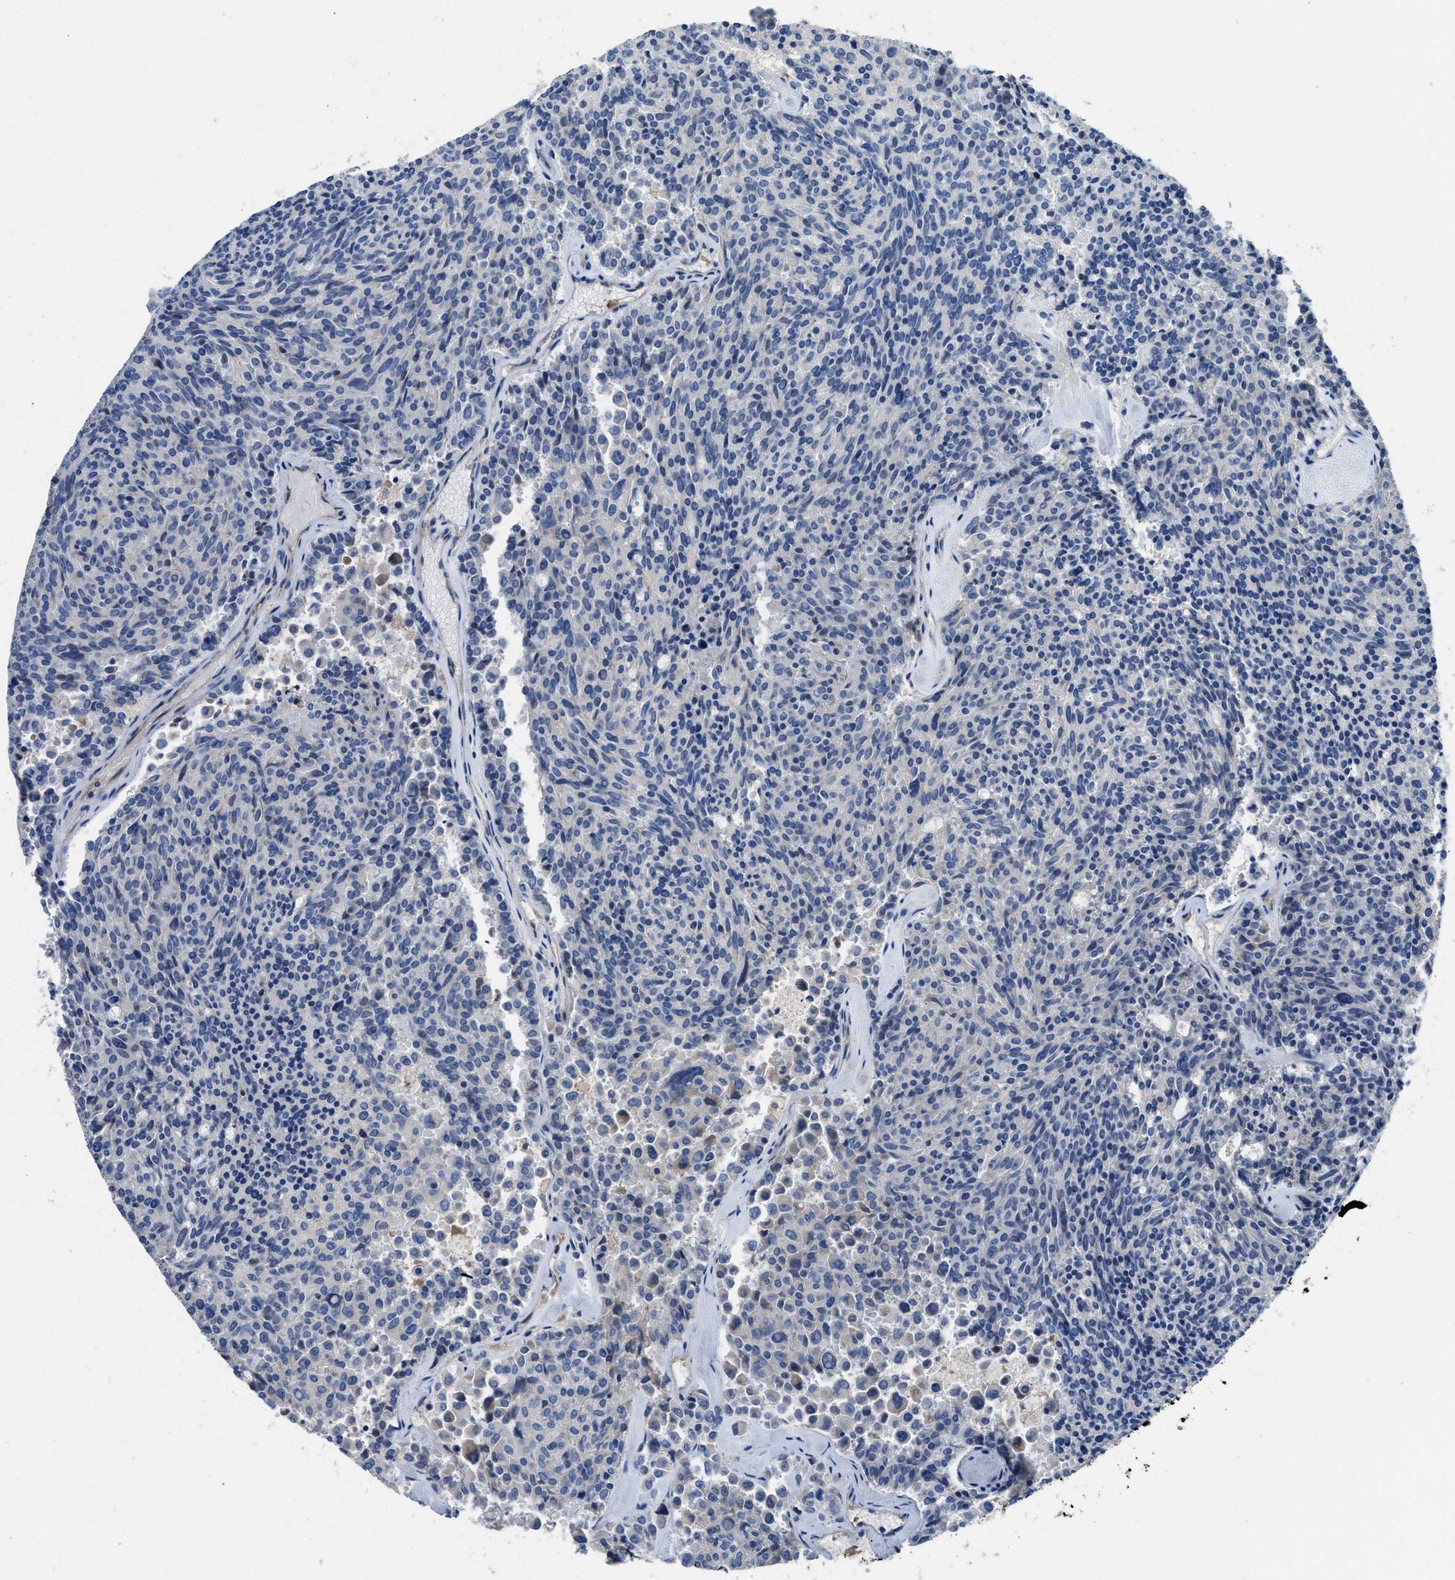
{"staining": {"intensity": "negative", "quantity": "none", "location": "none"}, "tissue": "carcinoid", "cell_type": "Tumor cells", "image_type": "cancer", "snomed": [{"axis": "morphology", "description": "Carcinoid, malignant, NOS"}, {"axis": "topography", "description": "Pancreas"}], "caption": "Carcinoid was stained to show a protein in brown. There is no significant expression in tumor cells.", "gene": "C1S", "patient": {"sex": "female", "age": 54}}